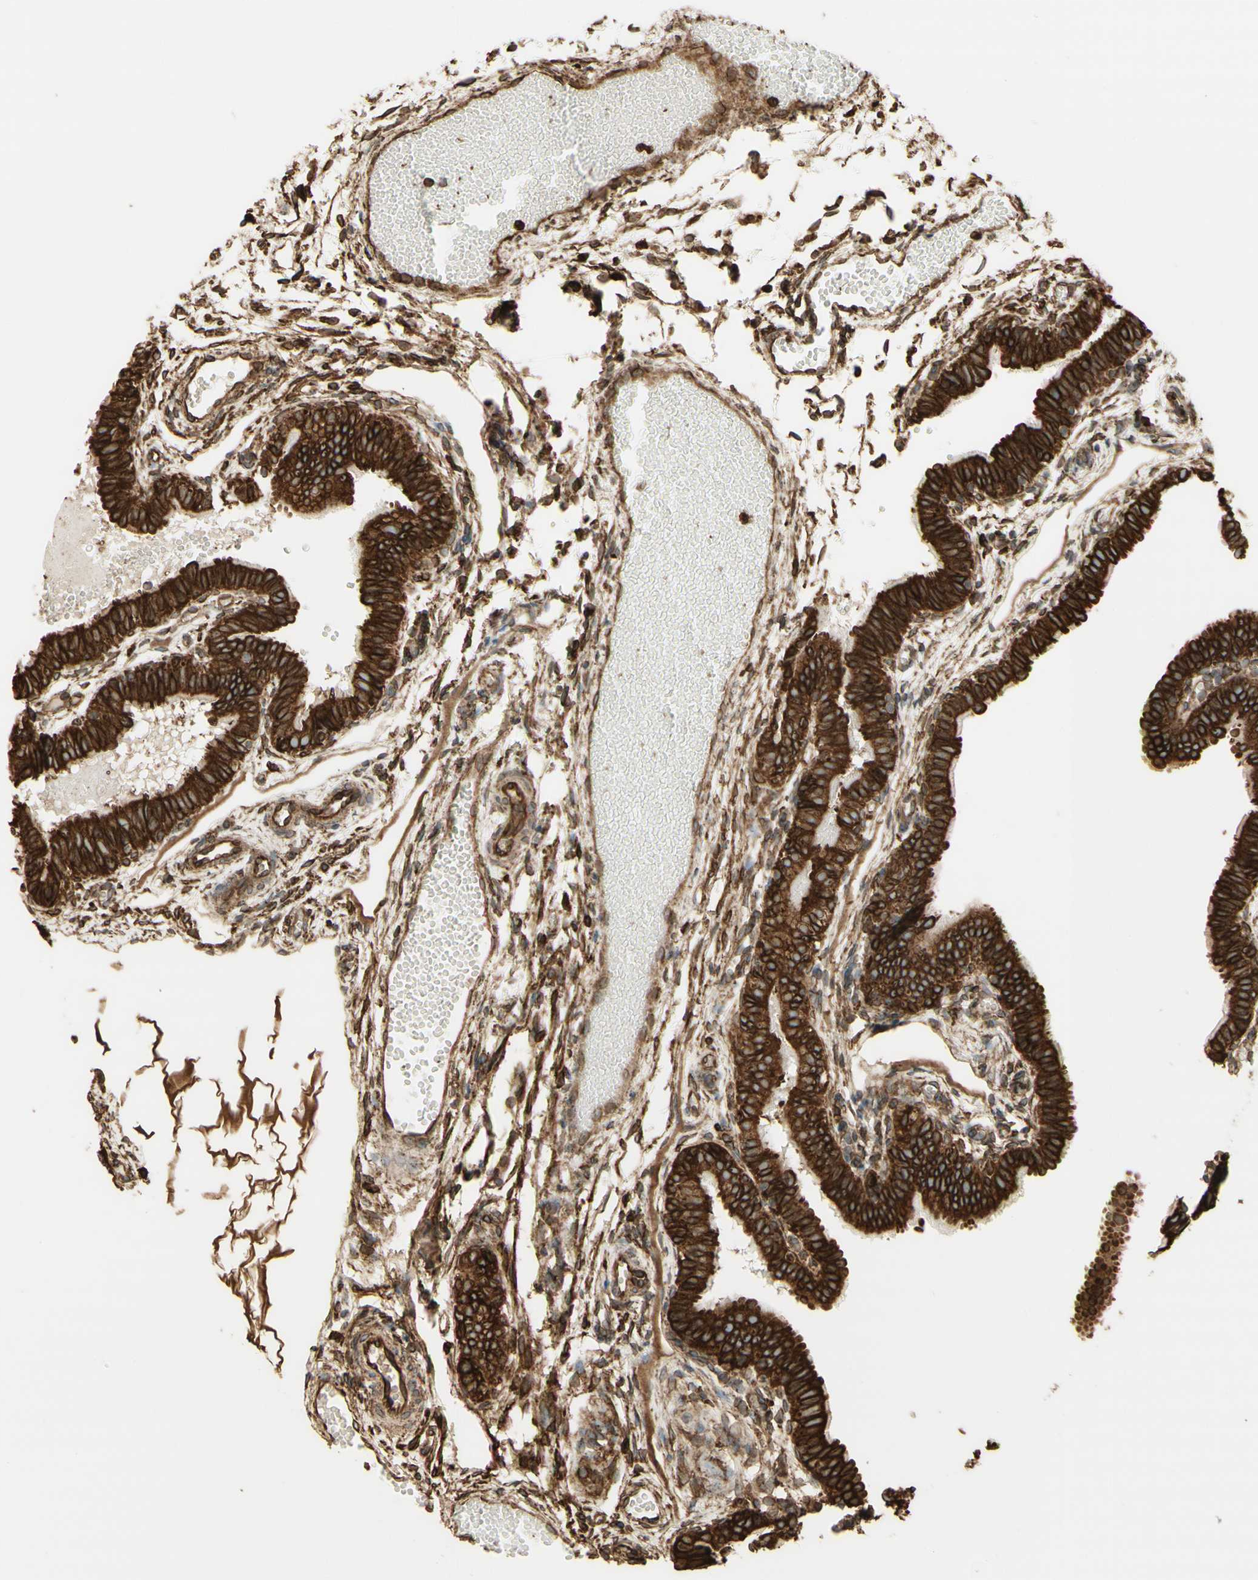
{"staining": {"intensity": "strong", "quantity": ">75%", "location": "cytoplasmic/membranous"}, "tissue": "fallopian tube", "cell_type": "Glandular cells", "image_type": "normal", "snomed": [{"axis": "morphology", "description": "Normal tissue, NOS"}, {"axis": "topography", "description": "Fallopian tube"}, {"axis": "topography", "description": "Placenta"}], "caption": "A brown stain labels strong cytoplasmic/membranous expression of a protein in glandular cells of normal fallopian tube.", "gene": "CANX", "patient": {"sex": "female", "age": 34}}